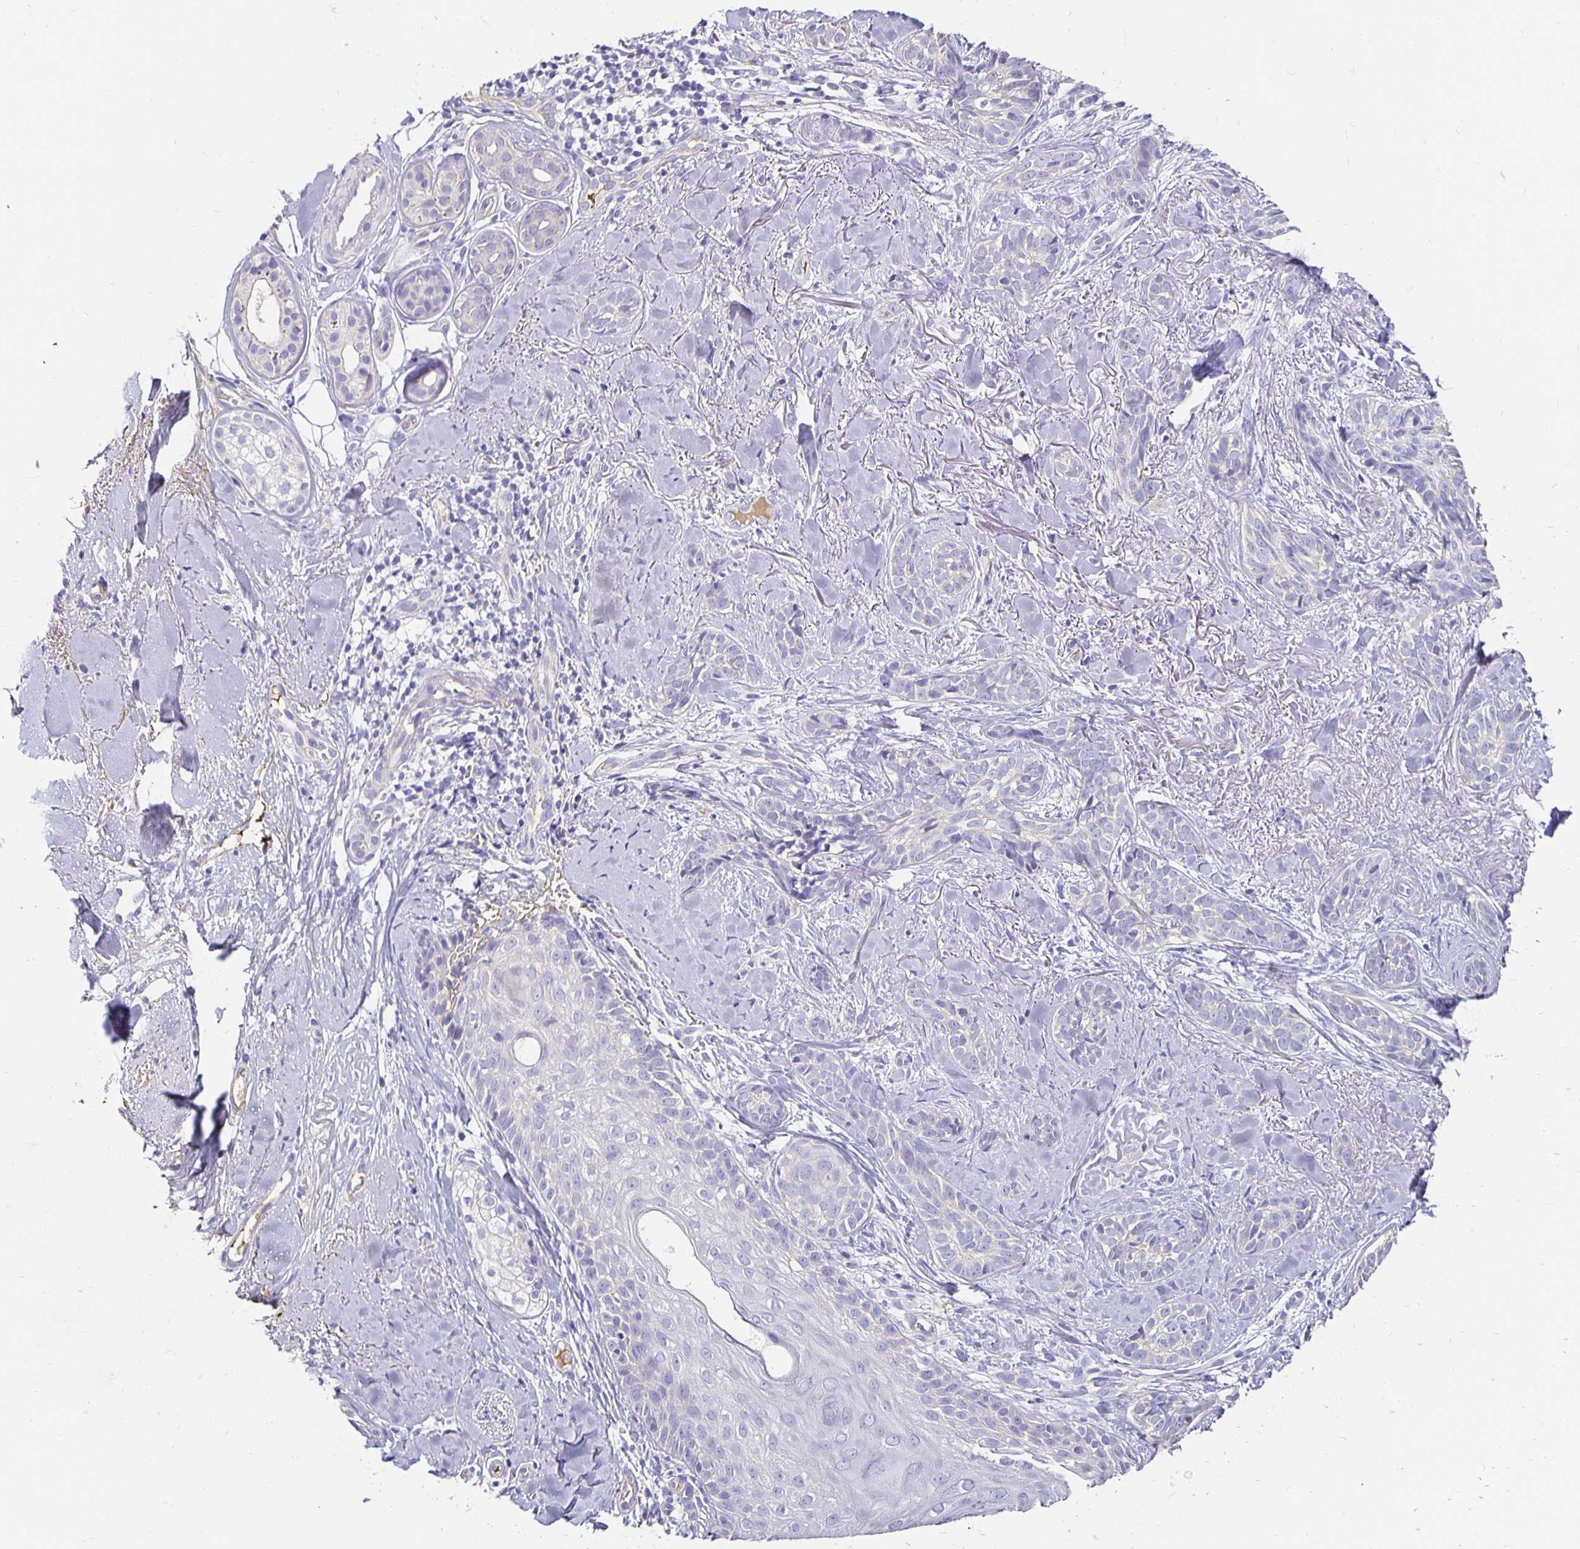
{"staining": {"intensity": "negative", "quantity": "none", "location": "none"}, "tissue": "skin cancer", "cell_type": "Tumor cells", "image_type": "cancer", "snomed": [{"axis": "morphology", "description": "Basal cell carcinoma"}, {"axis": "morphology", "description": "BCC, high aggressive"}, {"axis": "topography", "description": "Skin"}], "caption": "Tumor cells show no significant expression in skin cancer (bcc,  high aggressive).", "gene": "APOB", "patient": {"sex": "female", "age": 79}}